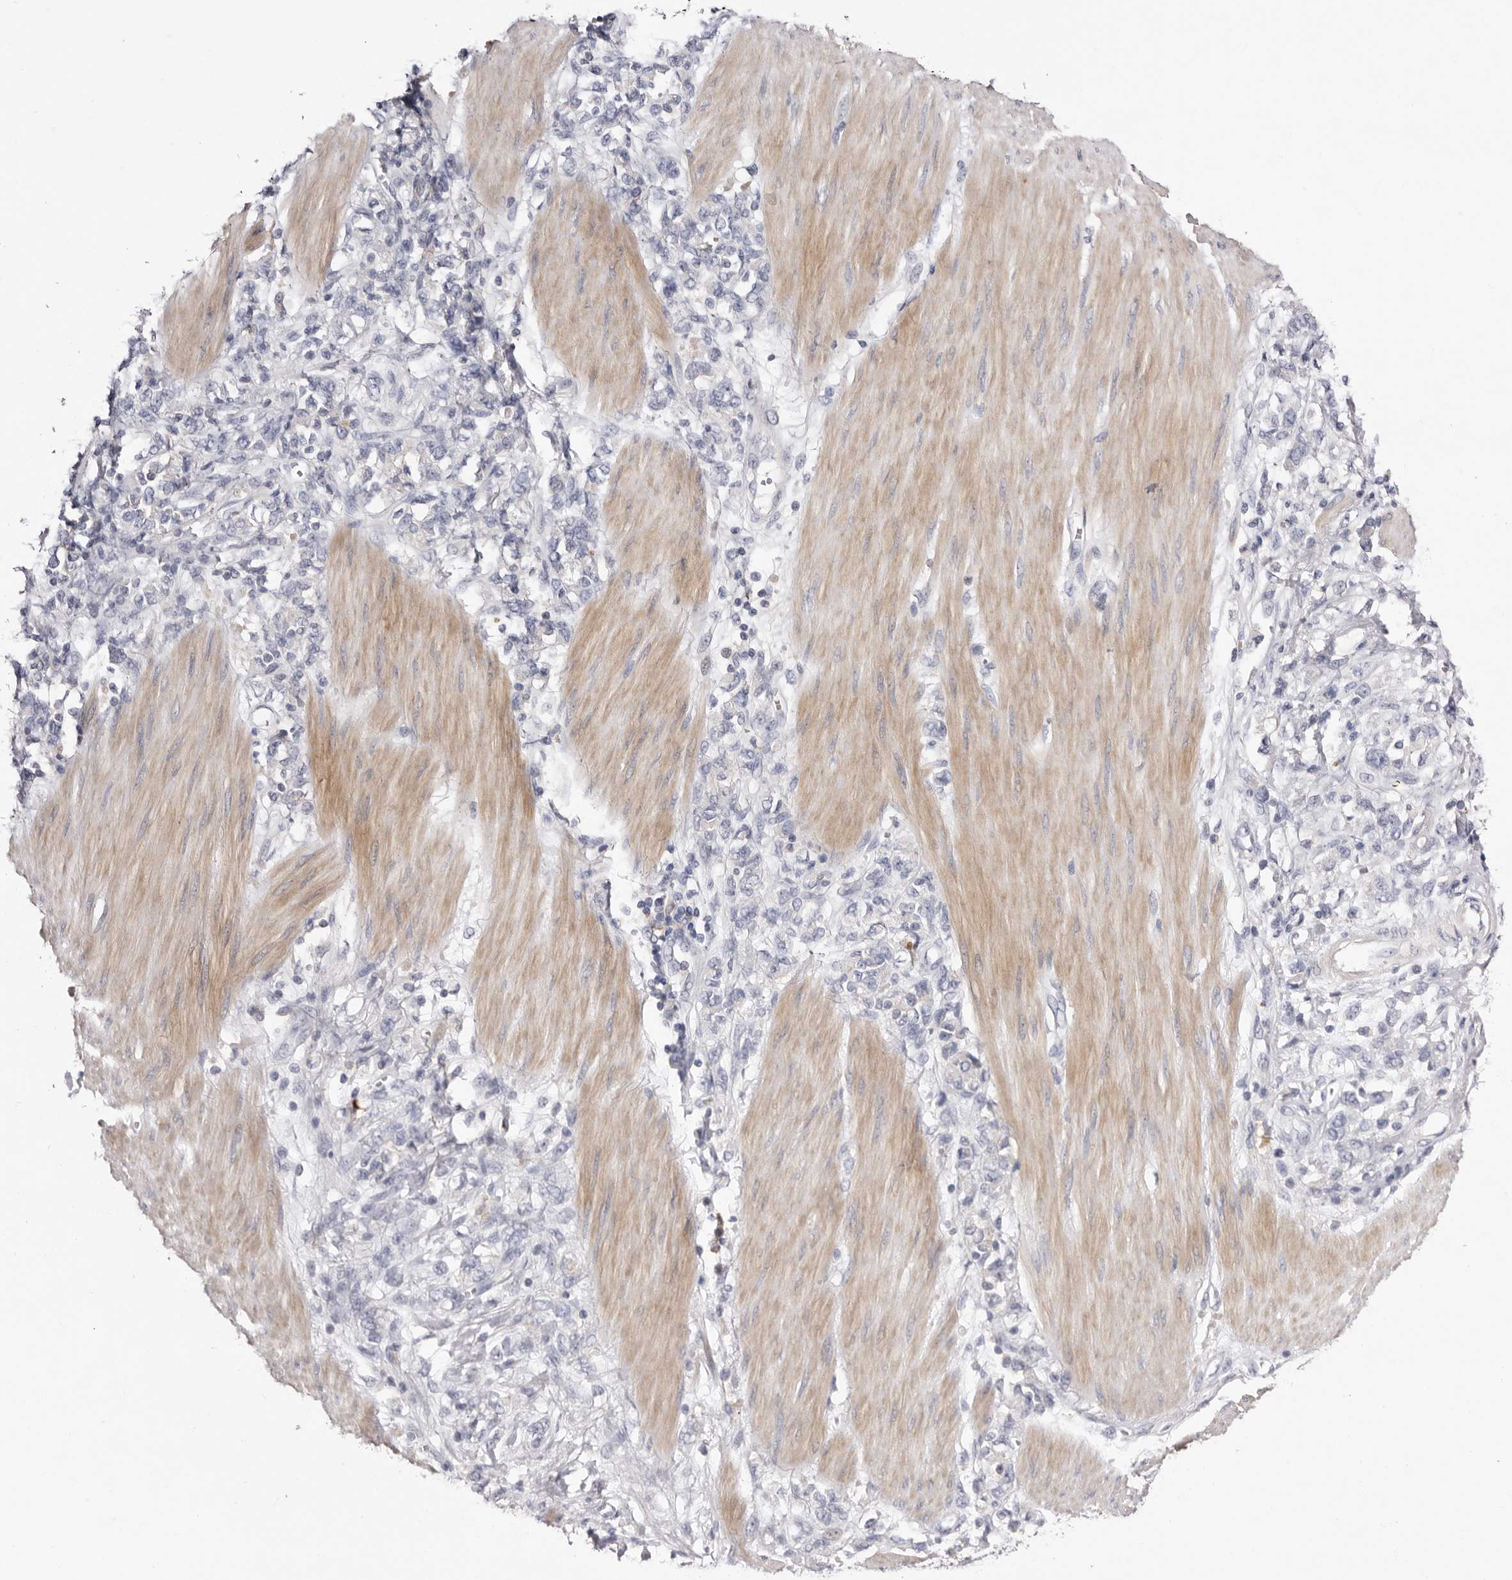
{"staining": {"intensity": "negative", "quantity": "none", "location": "none"}, "tissue": "stomach cancer", "cell_type": "Tumor cells", "image_type": "cancer", "snomed": [{"axis": "morphology", "description": "Adenocarcinoma, NOS"}, {"axis": "topography", "description": "Stomach"}], "caption": "Immunohistochemistry image of adenocarcinoma (stomach) stained for a protein (brown), which displays no expression in tumor cells.", "gene": "S1PR5", "patient": {"sex": "female", "age": 76}}